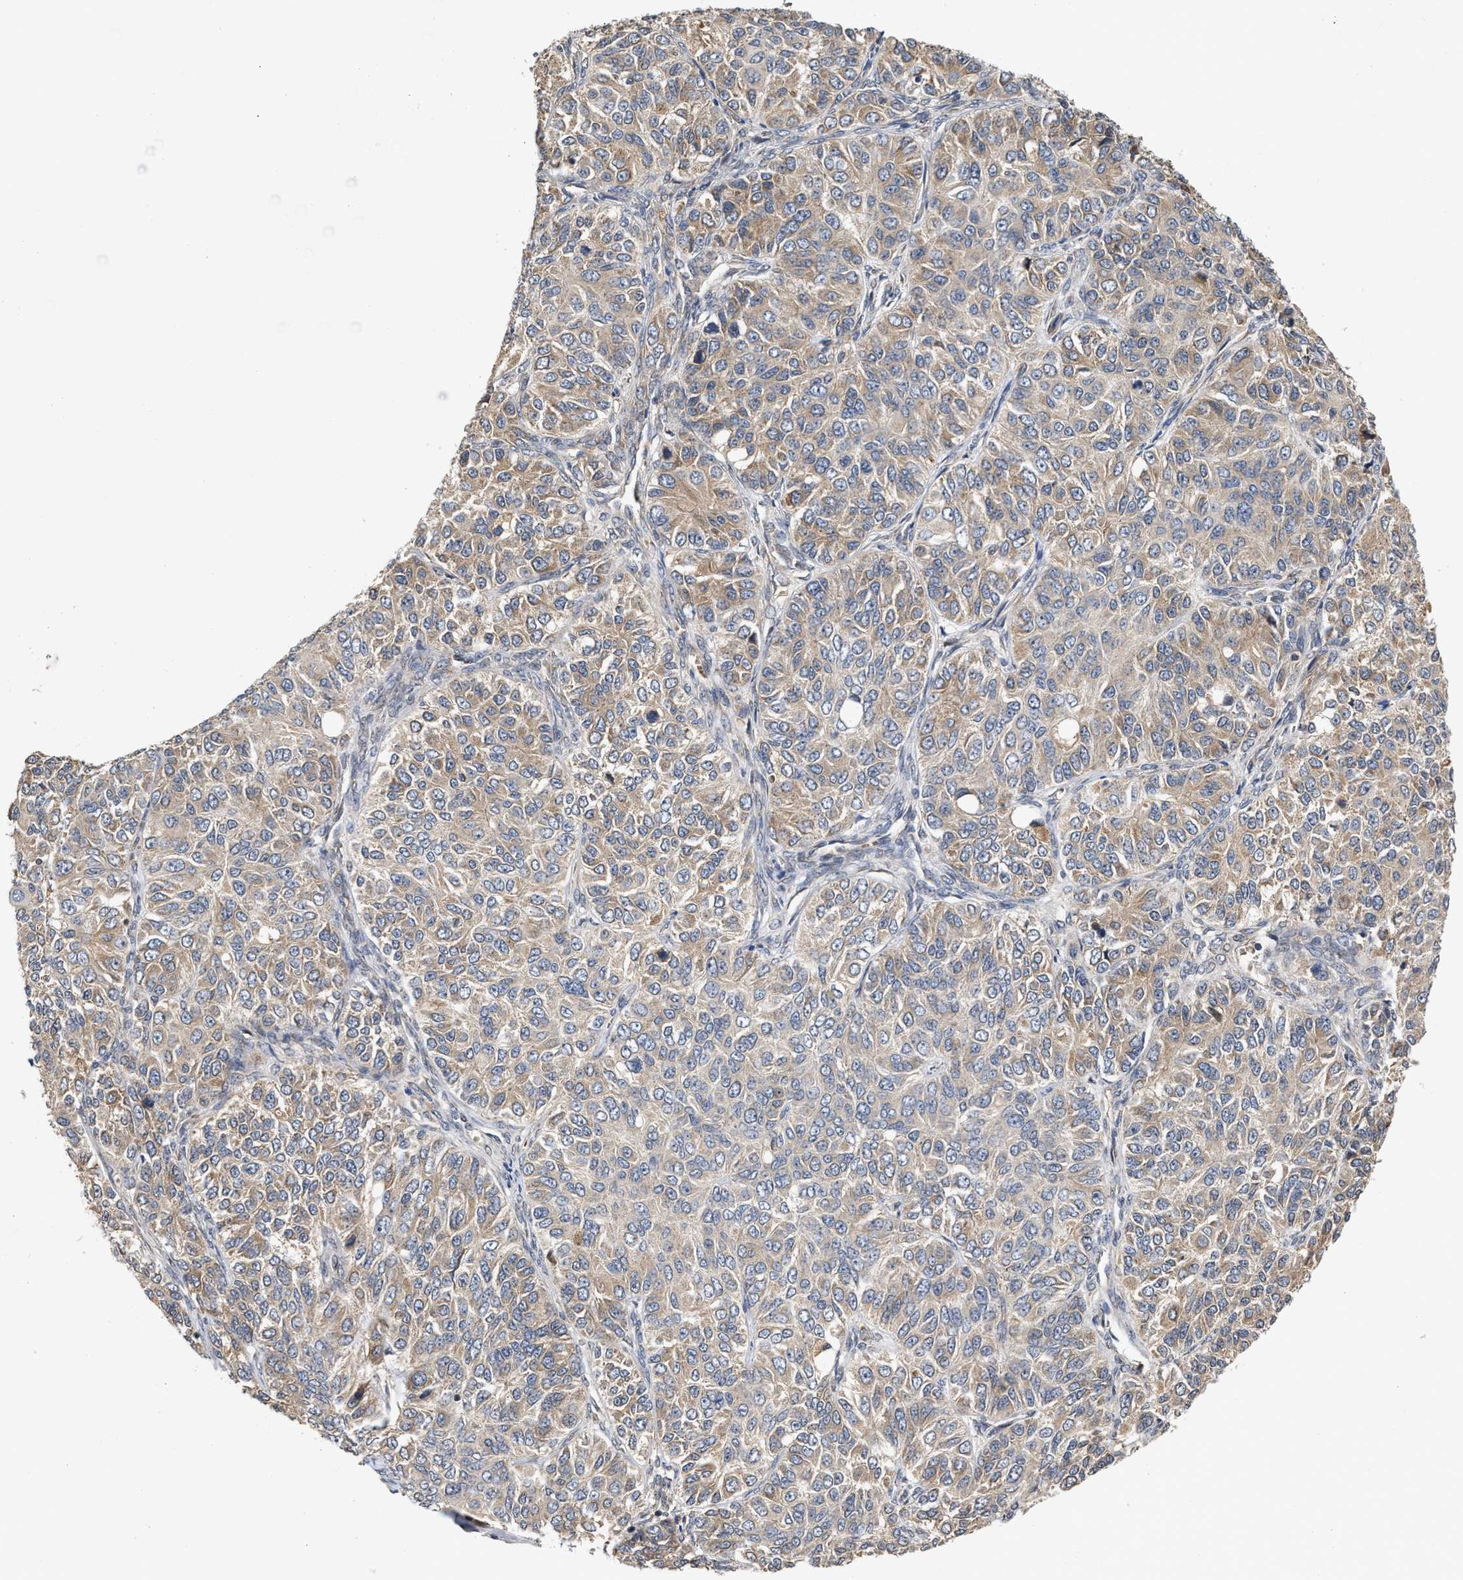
{"staining": {"intensity": "weak", "quantity": ">75%", "location": "cytoplasmic/membranous"}, "tissue": "ovarian cancer", "cell_type": "Tumor cells", "image_type": "cancer", "snomed": [{"axis": "morphology", "description": "Carcinoma, endometroid"}, {"axis": "topography", "description": "Ovary"}], "caption": "IHC (DAB) staining of endometroid carcinoma (ovarian) exhibits weak cytoplasmic/membranous protein positivity in approximately >75% of tumor cells.", "gene": "SAR1A", "patient": {"sex": "female", "age": 51}}